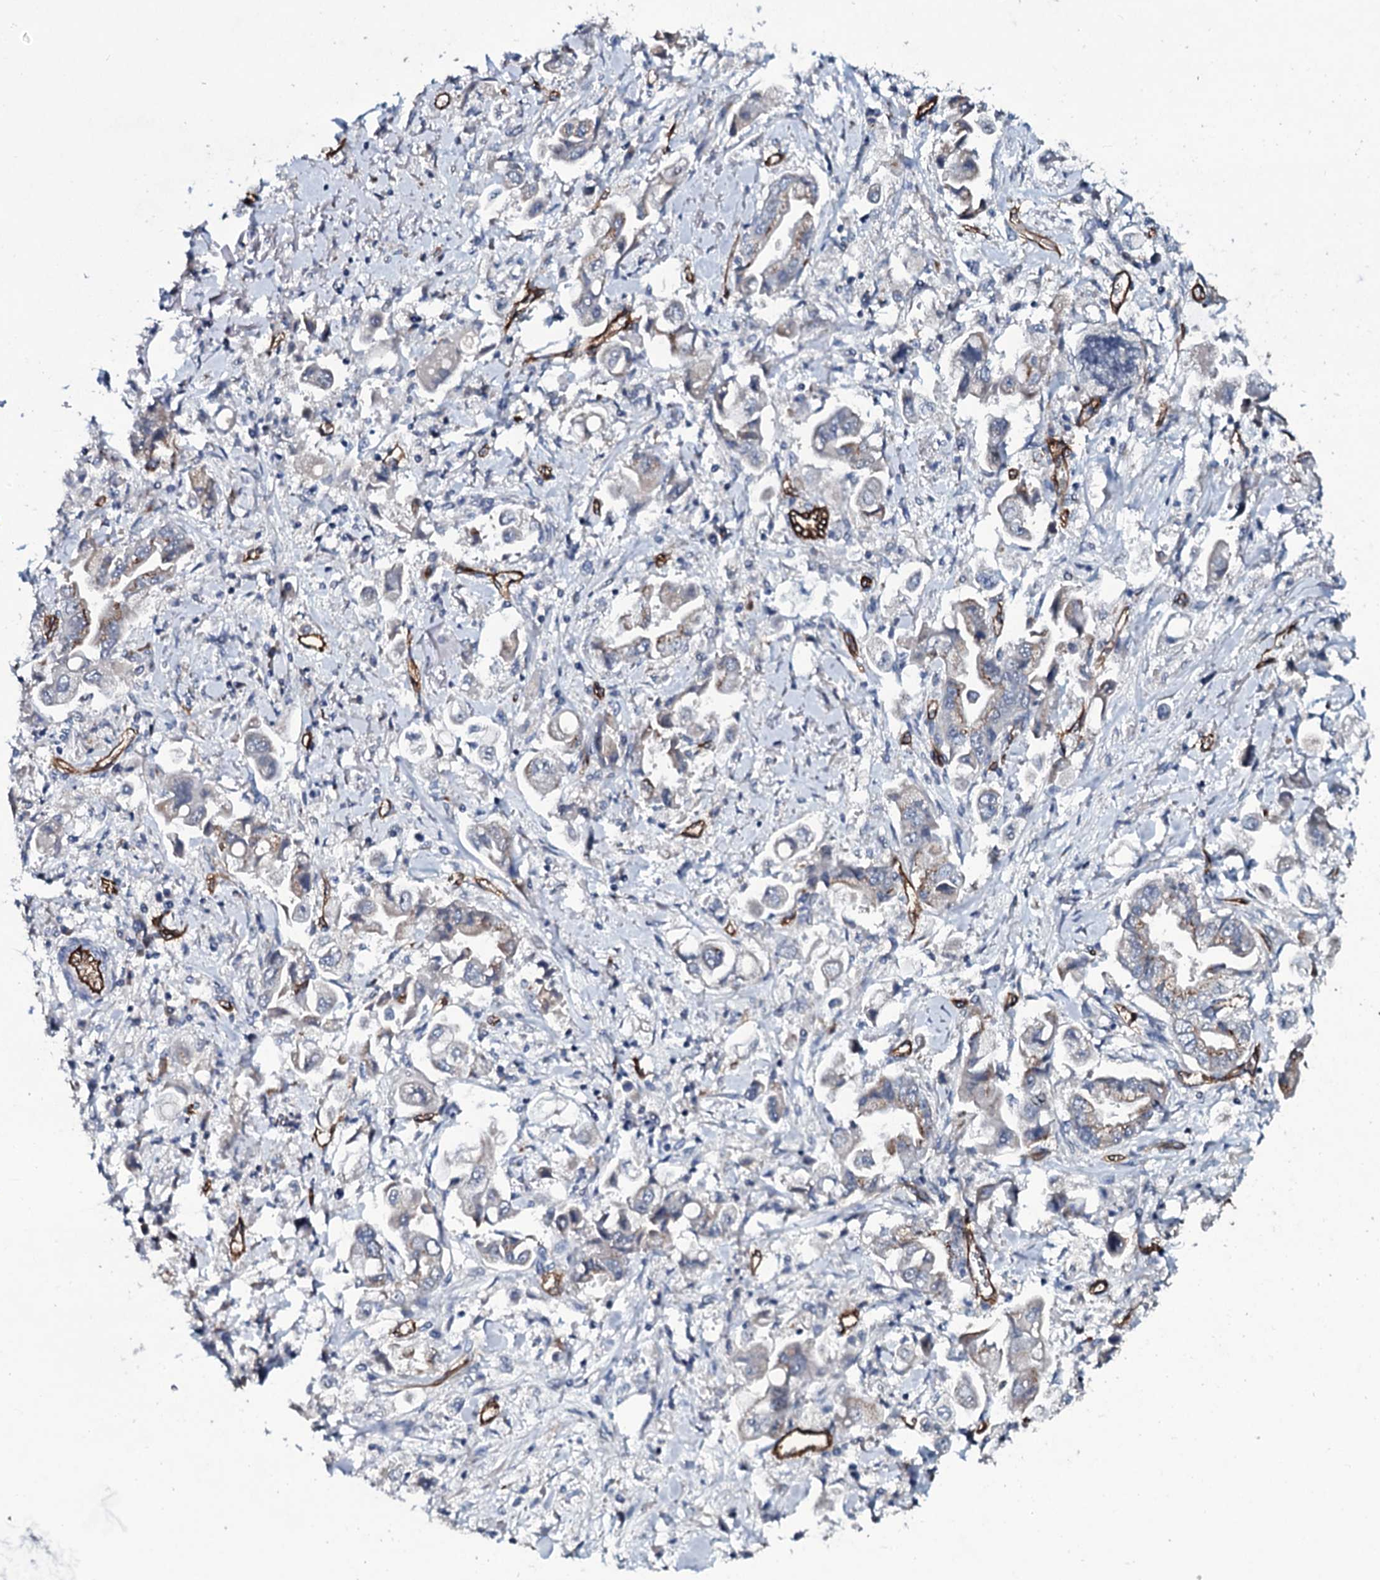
{"staining": {"intensity": "moderate", "quantity": "<25%", "location": "cytoplasmic/membranous"}, "tissue": "stomach cancer", "cell_type": "Tumor cells", "image_type": "cancer", "snomed": [{"axis": "morphology", "description": "Adenocarcinoma, NOS"}, {"axis": "topography", "description": "Stomach"}], "caption": "Brown immunohistochemical staining in adenocarcinoma (stomach) displays moderate cytoplasmic/membranous positivity in about <25% of tumor cells.", "gene": "CLEC14A", "patient": {"sex": "male", "age": 62}}